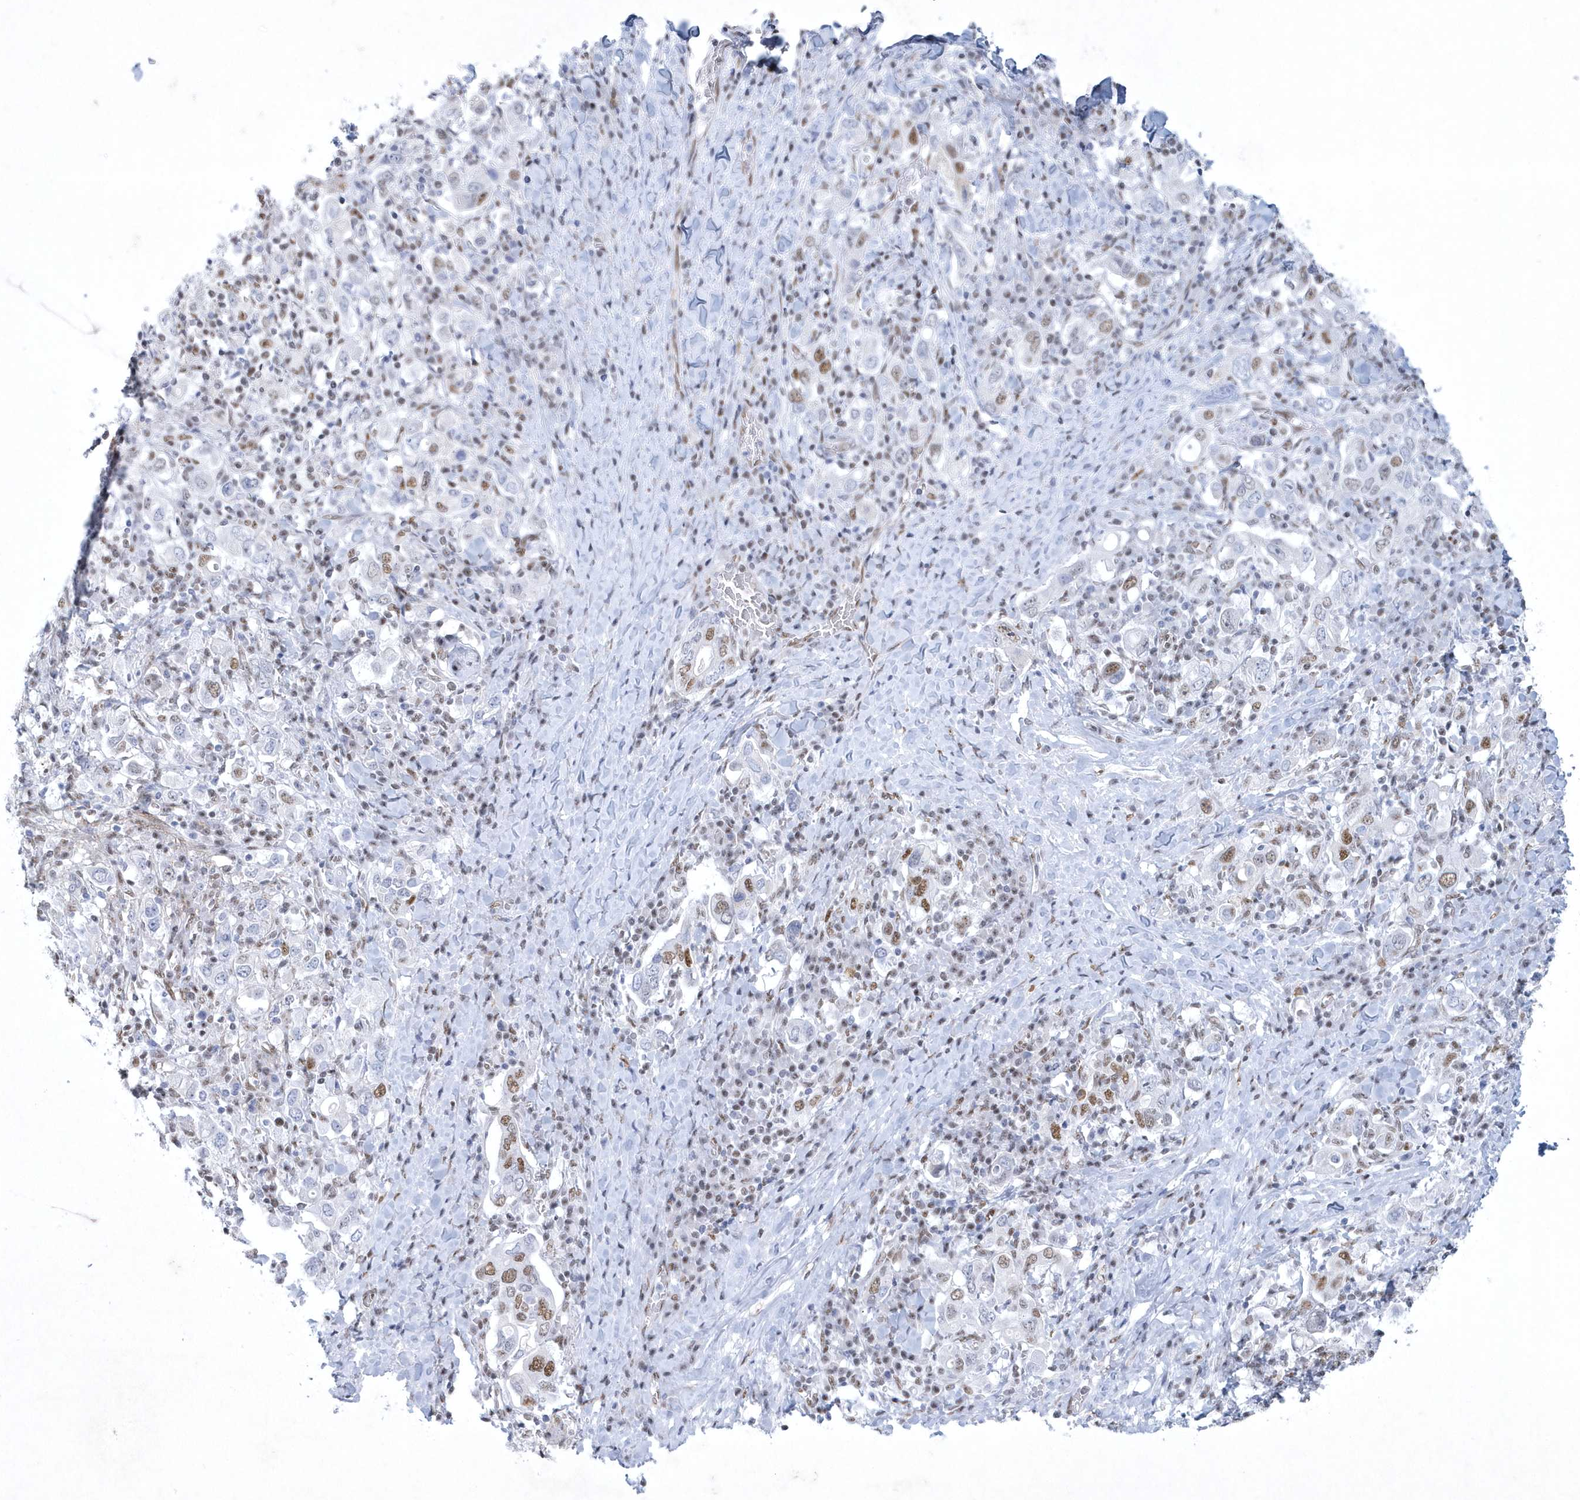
{"staining": {"intensity": "moderate", "quantity": "25%-75%", "location": "nuclear"}, "tissue": "stomach cancer", "cell_type": "Tumor cells", "image_type": "cancer", "snomed": [{"axis": "morphology", "description": "Adenocarcinoma, NOS"}, {"axis": "topography", "description": "Stomach, upper"}], "caption": "An immunohistochemistry micrograph of tumor tissue is shown. Protein staining in brown highlights moderate nuclear positivity in stomach cancer within tumor cells. The protein is shown in brown color, while the nuclei are stained blue.", "gene": "DCLRE1A", "patient": {"sex": "male", "age": 62}}